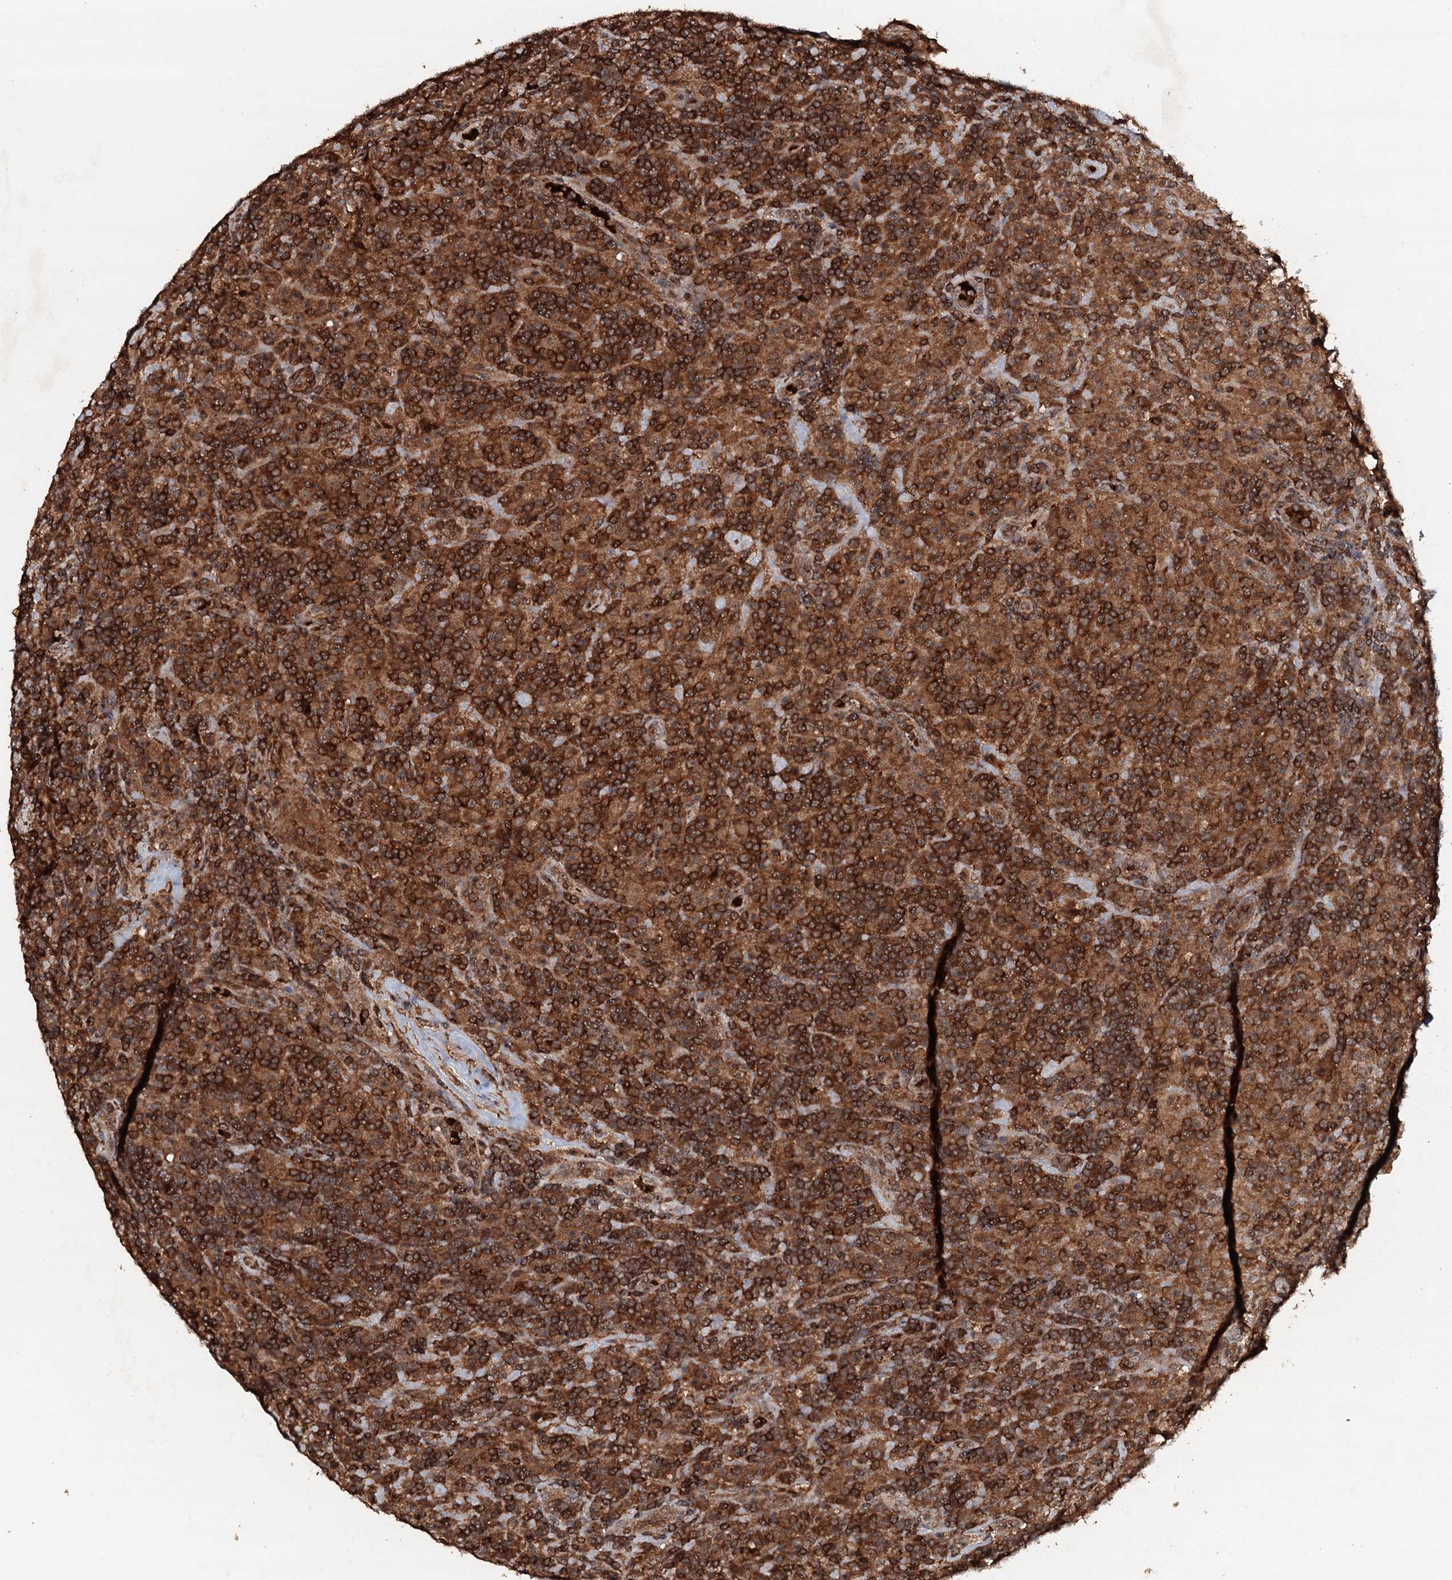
{"staining": {"intensity": "moderate", "quantity": ">75%", "location": "cytoplasmic/membranous"}, "tissue": "lymphoma", "cell_type": "Tumor cells", "image_type": "cancer", "snomed": [{"axis": "morphology", "description": "Hodgkin's disease, NOS"}, {"axis": "topography", "description": "Lymph node"}], "caption": "Immunohistochemical staining of human lymphoma reveals medium levels of moderate cytoplasmic/membranous positivity in approximately >75% of tumor cells.", "gene": "ADGRG3", "patient": {"sex": "male", "age": 70}}